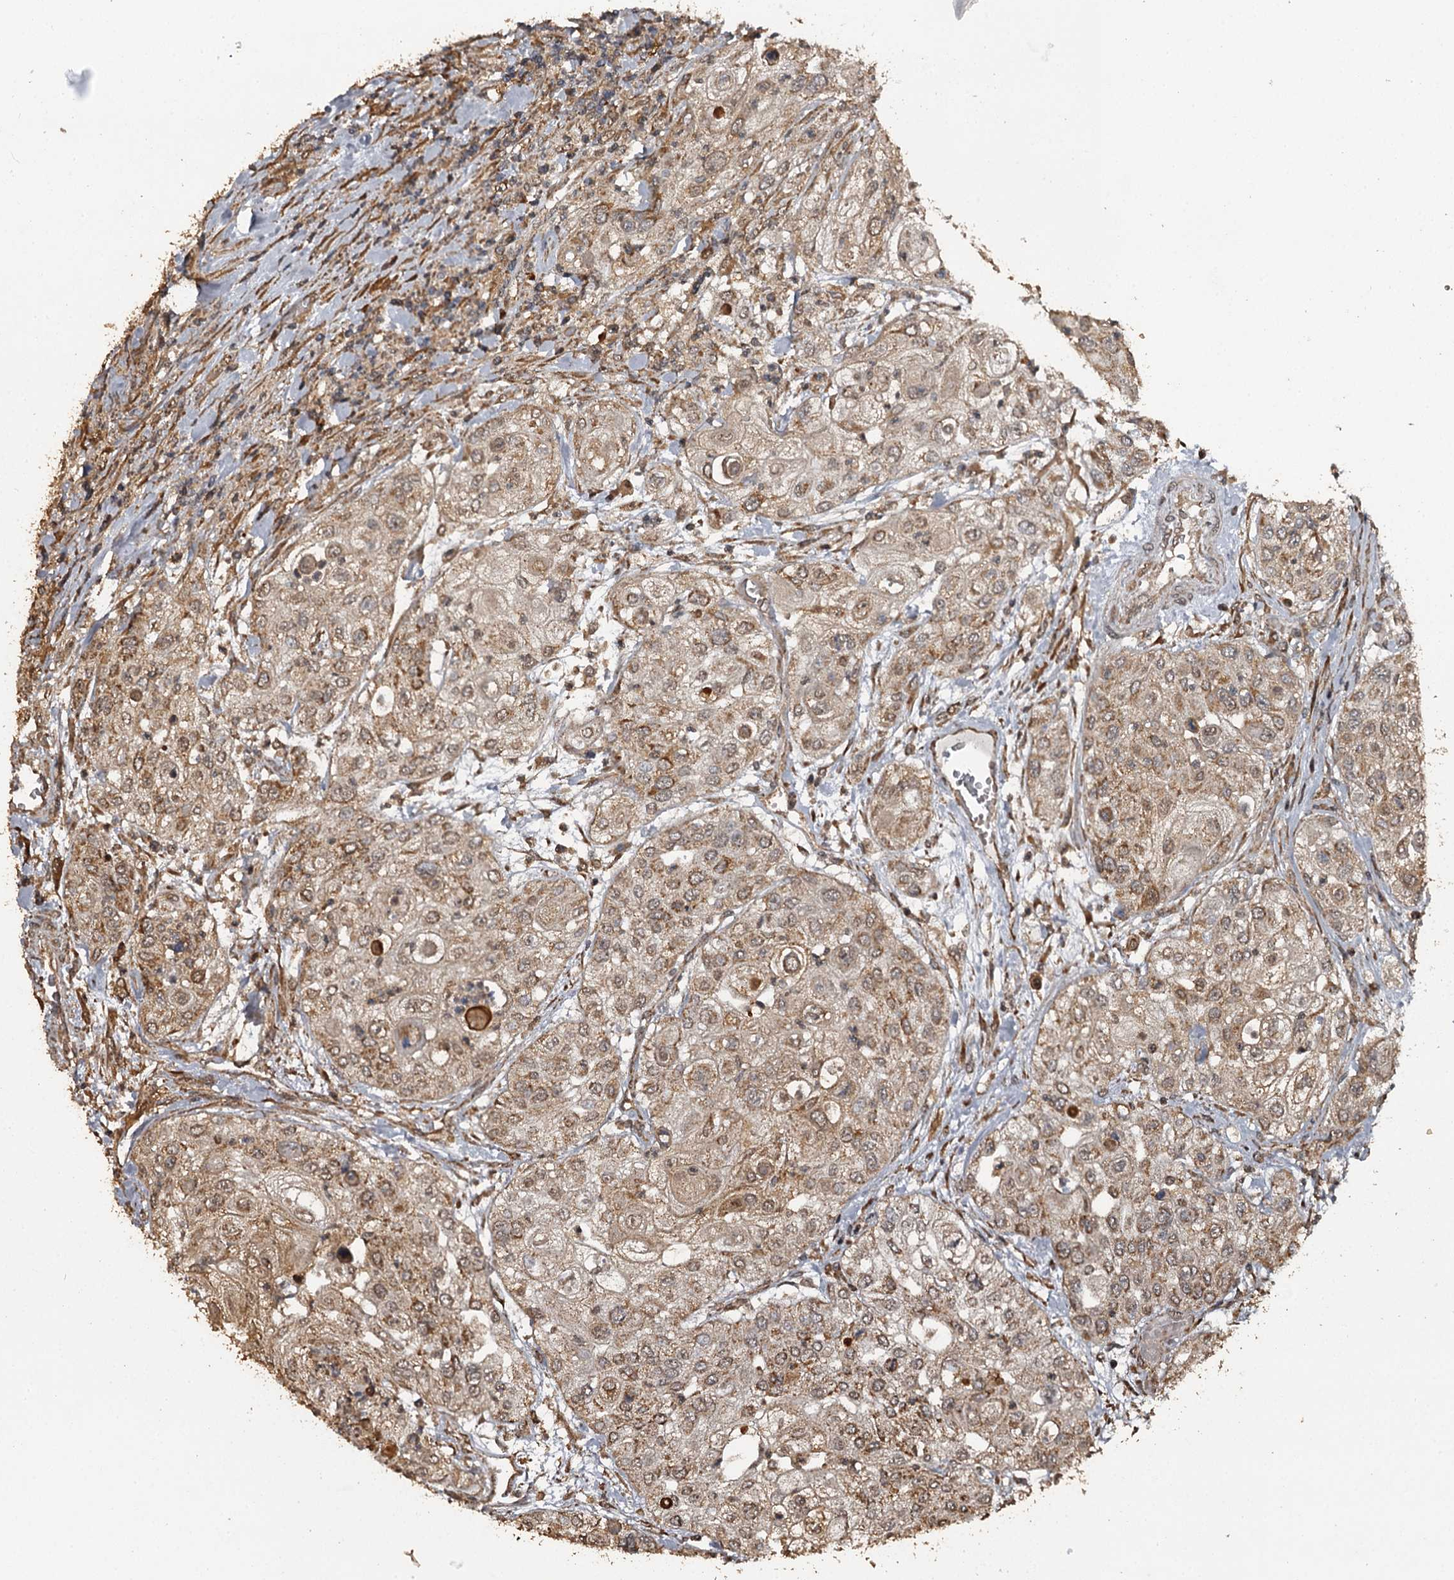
{"staining": {"intensity": "moderate", "quantity": ">75%", "location": "cytoplasmic/membranous"}, "tissue": "urothelial cancer", "cell_type": "Tumor cells", "image_type": "cancer", "snomed": [{"axis": "morphology", "description": "Urothelial carcinoma, High grade"}, {"axis": "topography", "description": "Urinary bladder"}], "caption": "Approximately >75% of tumor cells in urothelial cancer demonstrate moderate cytoplasmic/membranous protein staining as visualized by brown immunohistochemical staining.", "gene": "WIPI1", "patient": {"sex": "female", "age": 79}}